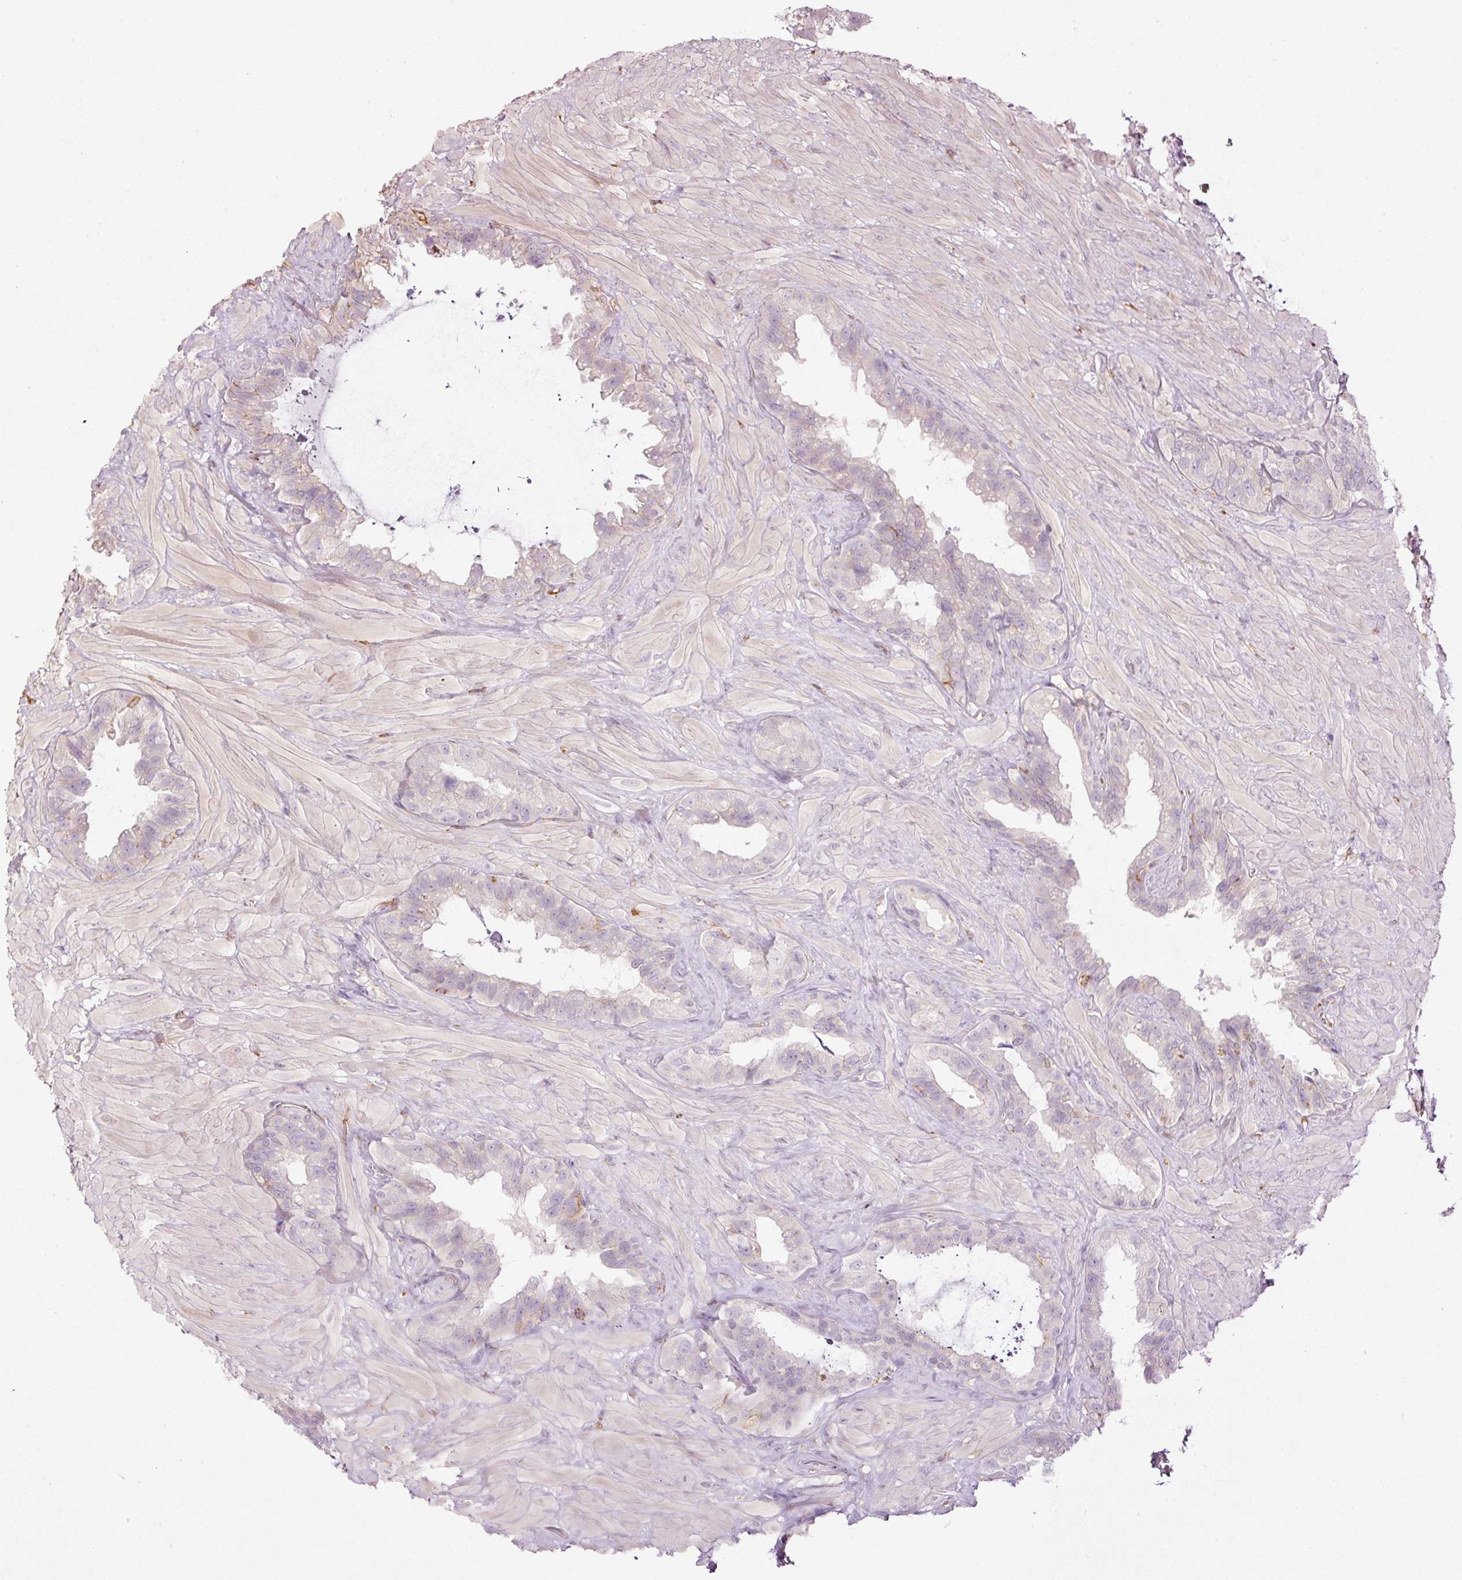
{"staining": {"intensity": "moderate", "quantity": "<25%", "location": "cytoplasmic/membranous"}, "tissue": "seminal vesicle", "cell_type": "Glandular cells", "image_type": "normal", "snomed": [{"axis": "morphology", "description": "Normal tissue, NOS"}, {"axis": "topography", "description": "Seminal veicle"}, {"axis": "topography", "description": "Peripheral nerve tissue"}], "caption": "DAB immunohistochemical staining of benign seminal vesicle exhibits moderate cytoplasmic/membranous protein expression in about <25% of glandular cells. The staining is performed using DAB (3,3'-diaminobenzidine) brown chromogen to label protein expression. The nuclei are counter-stained blue using hematoxylin.", "gene": "SIPA1", "patient": {"sex": "male", "age": 76}}